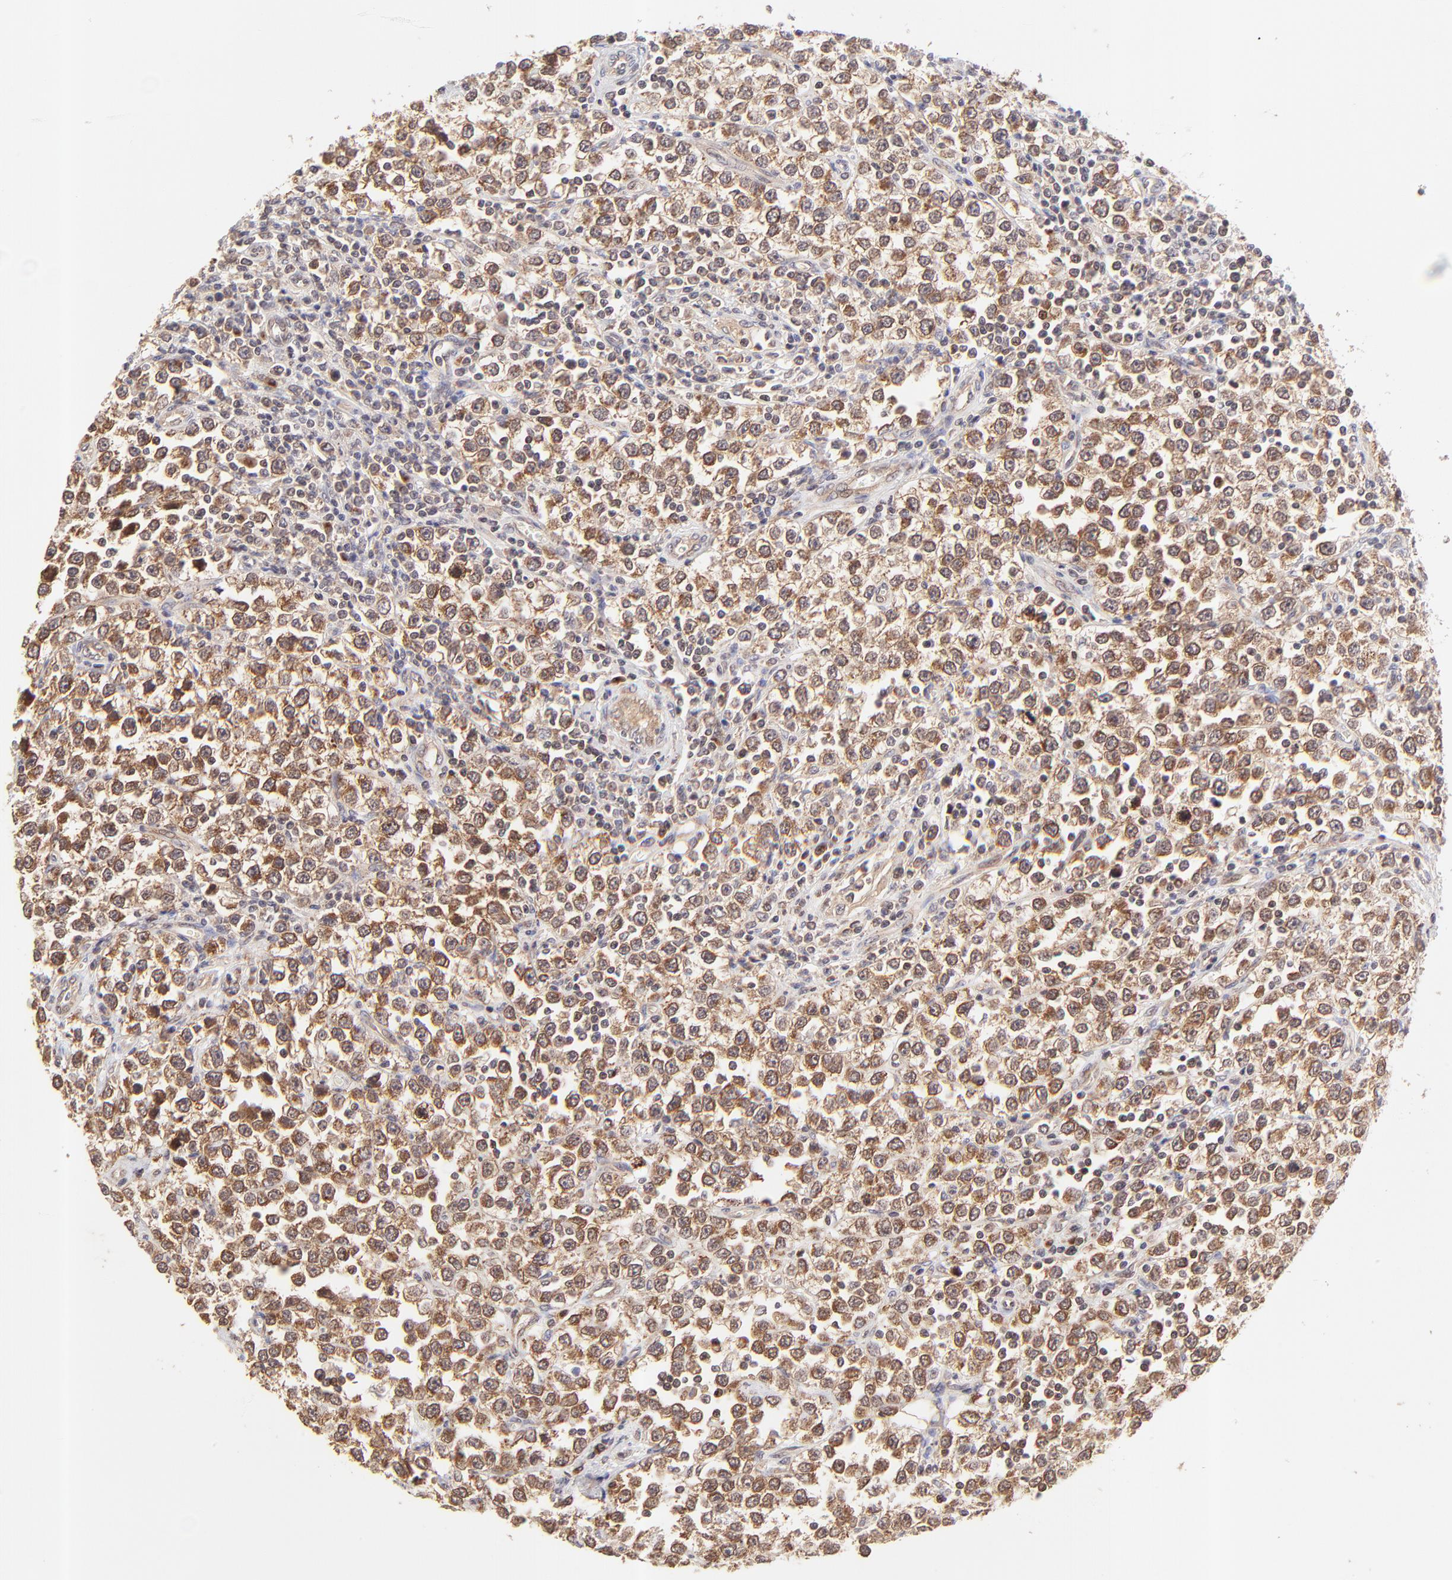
{"staining": {"intensity": "moderate", "quantity": ">75%", "location": "cytoplasmic/membranous,nuclear"}, "tissue": "testis cancer", "cell_type": "Tumor cells", "image_type": "cancer", "snomed": [{"axis": "morphology", "description": "Seminoma, NOS"}, {"axis": "topography", "description": "Testis"}], "caption": "Immunohistochemical staining of testis cancer exhibits medium levels of moderate cytoplasmic/membranous and nuclear staining in about >75% of tumor cells.", "gene": "TNRC6B", "patient": {"sex": "male", "age": 25}}